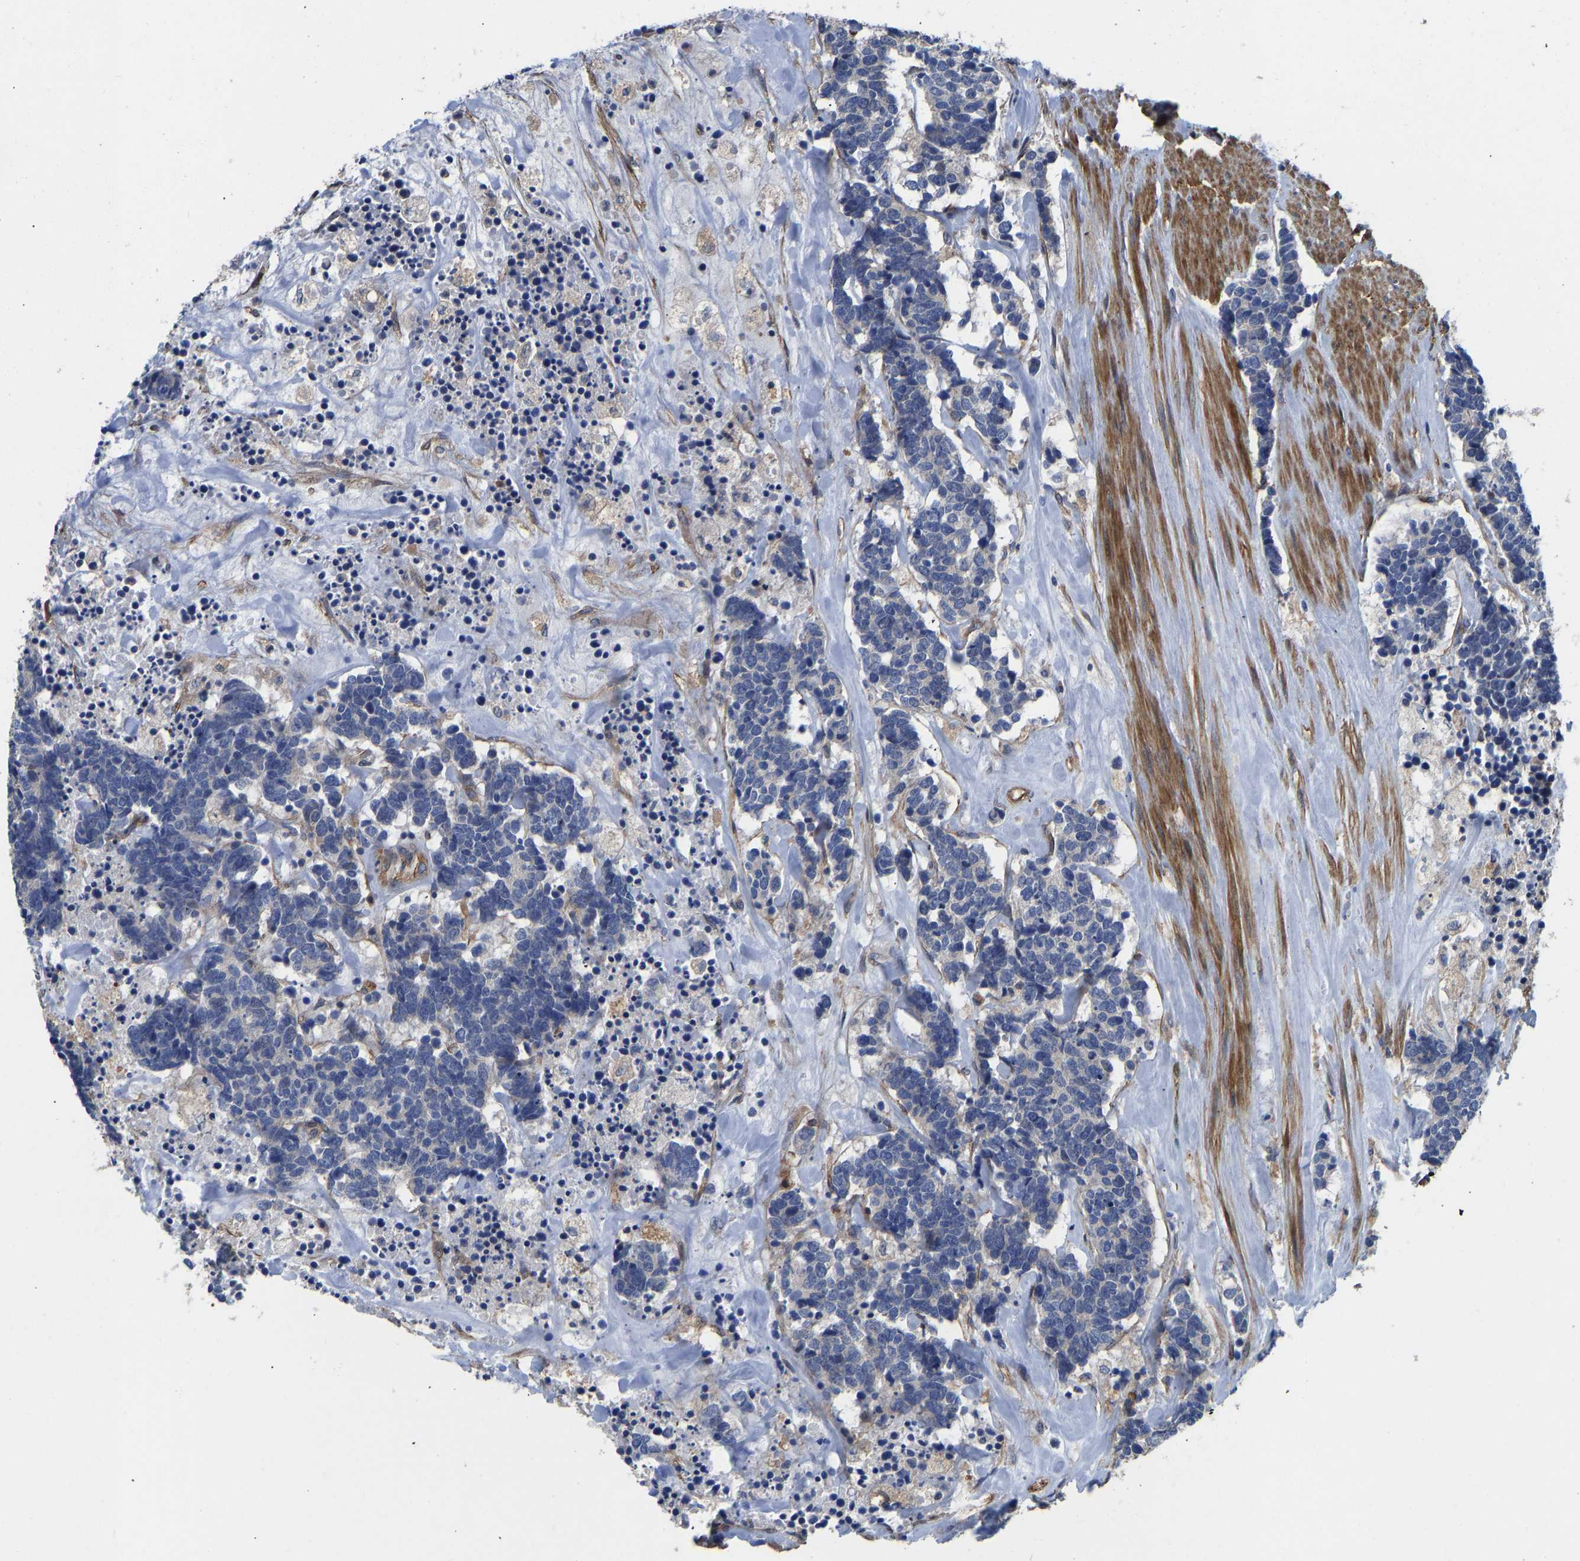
{"staining": {"intensity": "negative", "quantity": "none", "location": "none"}, "tissue": "carcinoid", "cell_type": "Tumor cells", "image_type": "cancer", "snomed": [{"axis": "morphology", "description": "Carcinoma, NOS"}, {"axis": "morphology", "description": "Carcinoid, malignant, NOS"}, {"axis": "topography", "description": "Urinary bladder"}], "caption": "Tumor cells are negative for brown protein staining in carcinoid.", "gene": "ELMO2", "patient": {"sex": "male", "age": 57}}